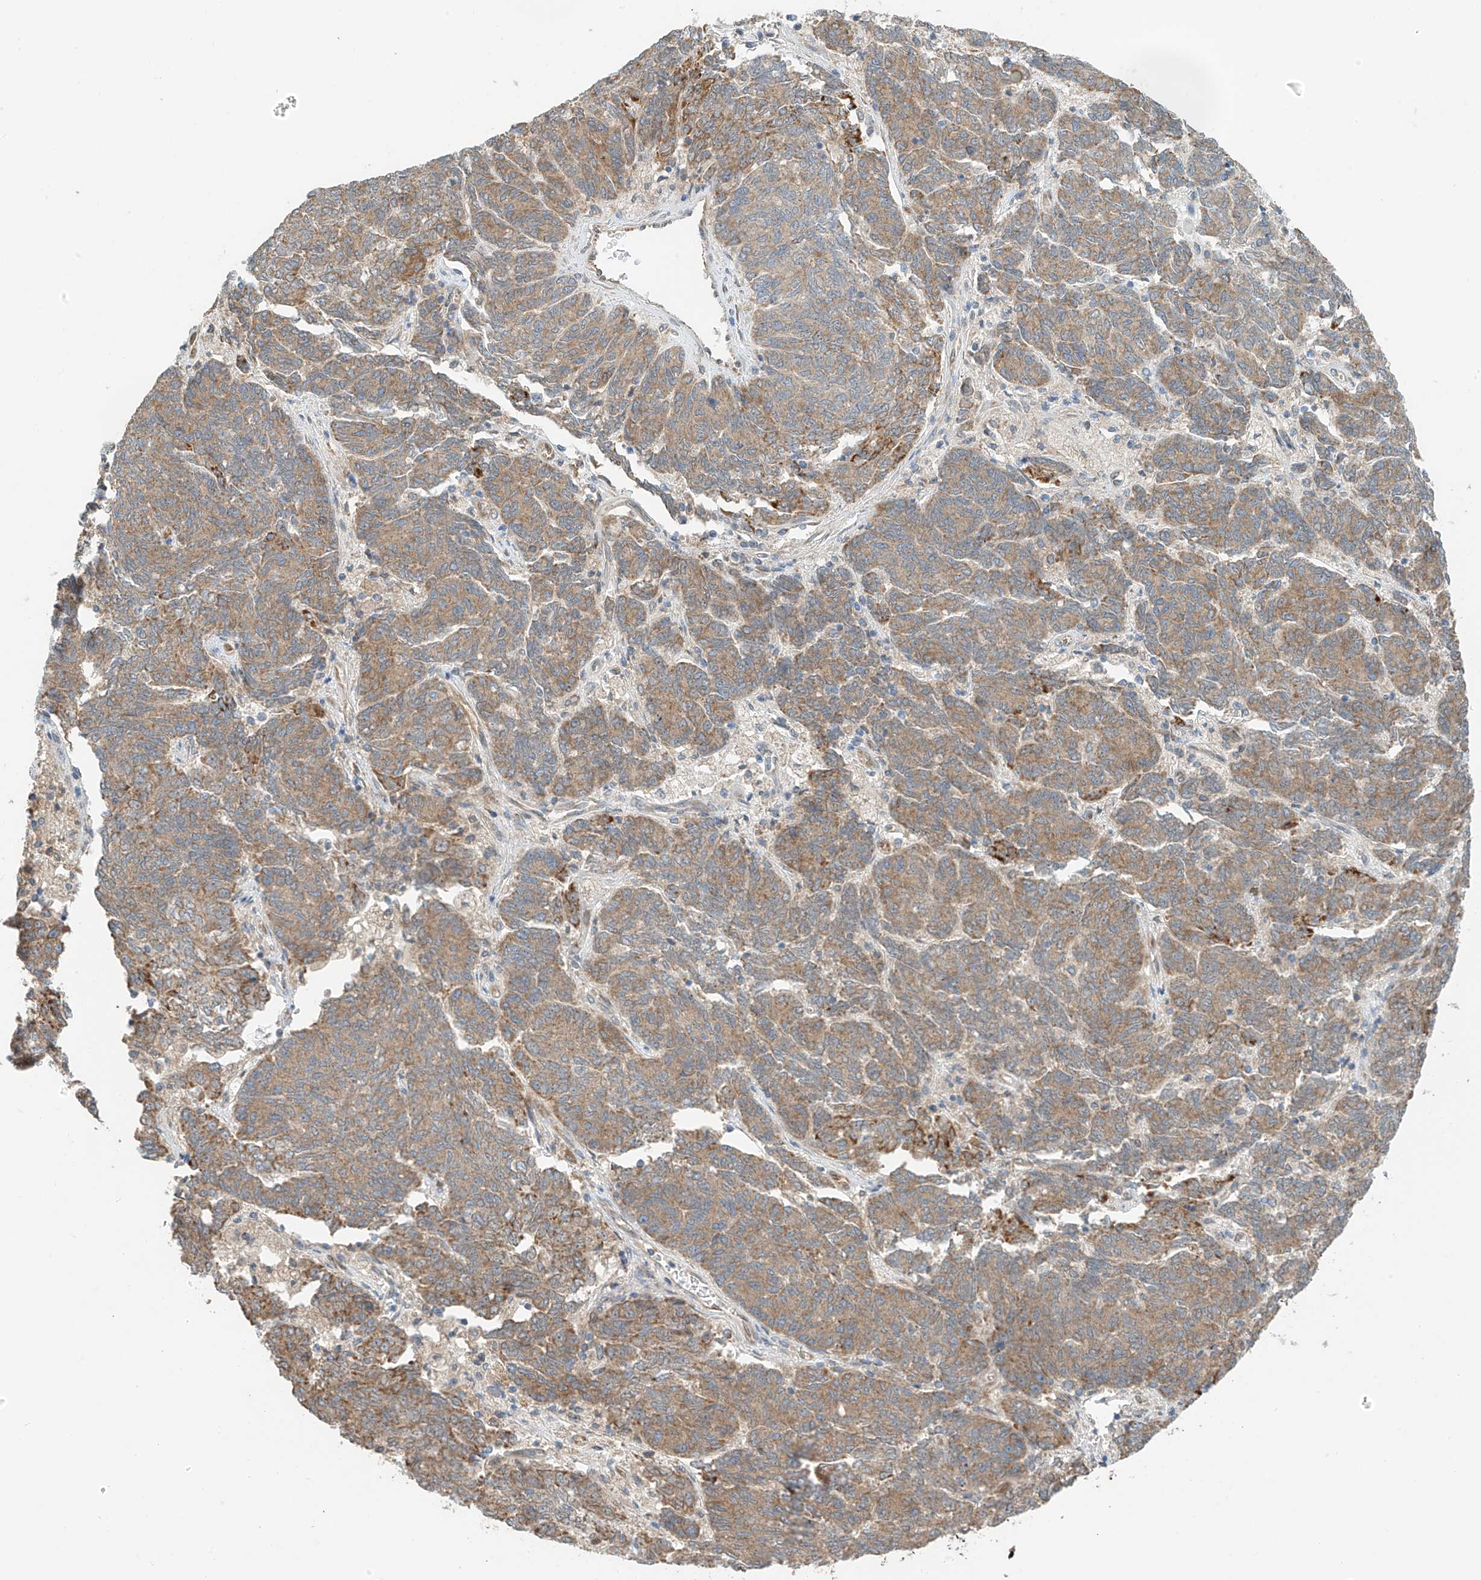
{"staining": {"intensity": "moderate", "quantity": ">75%", "location": "cytoplasmic/membranous"}, "tissue": "endometrial cancer", "cell_type": "Tumor cells", "image_type": "cancer", "snomed": [{"axis": "morphology", "description": "Adenocarcinoma, NOS"}, {"axis": "topography", "description": "Endometrium"}], "caption": "Brown immunohistochemical staining in endometrial cancer demonstrates moderate cytoplasmic/membranous staining in about >75% of tumor cells.", "gene": "PPA2", "patient": {"sex": "female", "age": 80}}